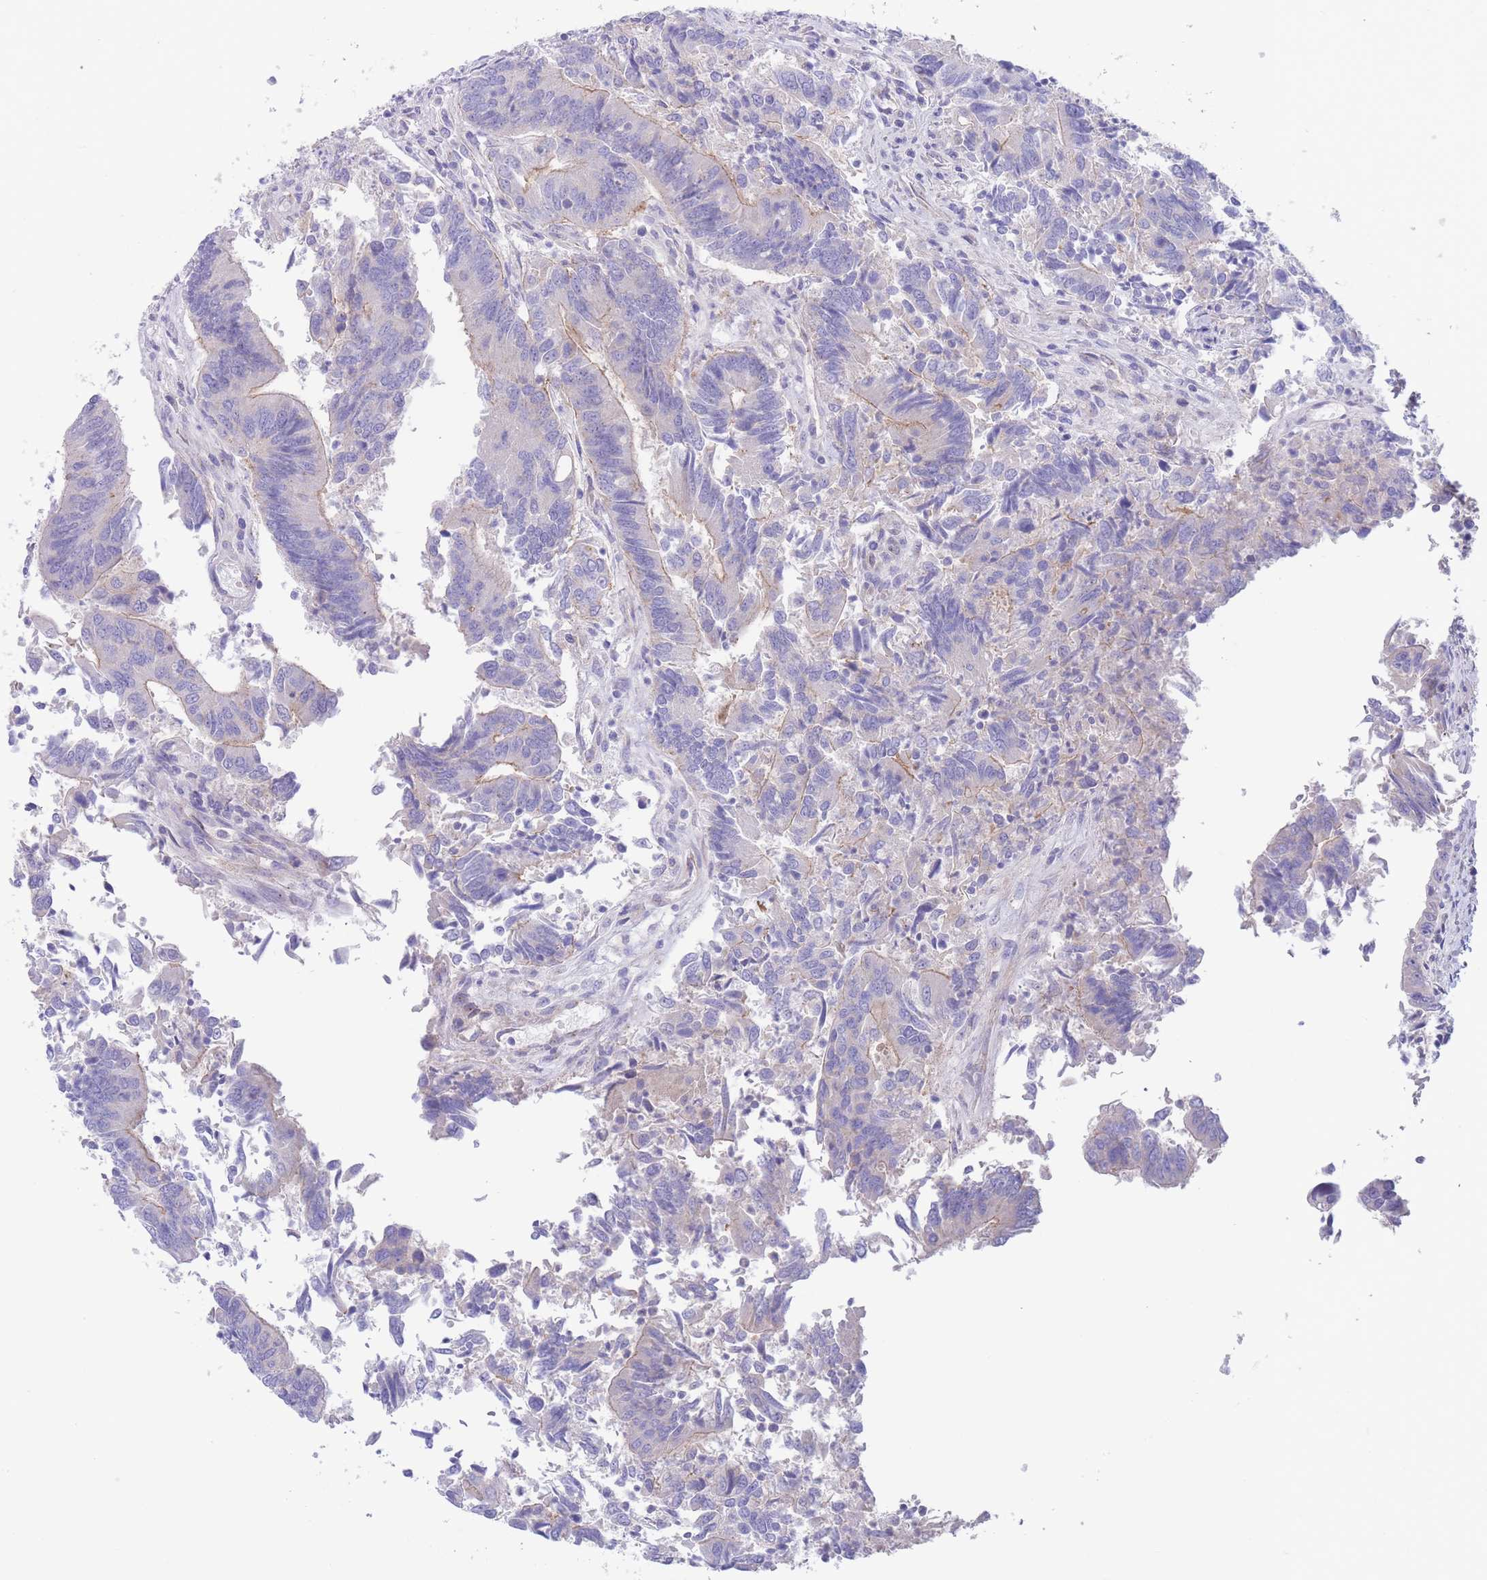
{"staining": {"intensity": "weak", "quantity": "<25%", "location": "cytoplasmic/membranous"}, "tissue": "colorectal cancer", "cell_type": "Tumor cells", "image_type": "cancer", "snomed": [{"axis": "morphology", "description": "Adenocarcinoma, NOS"}, {"axis": "topography", "description": "Colon"}], "caption": "Tumor cells are negative for protein expression in human colorectal adenocarcinoma.", "gene": "ALS2CL", "patient": {"sex": "female", "age": 67}}